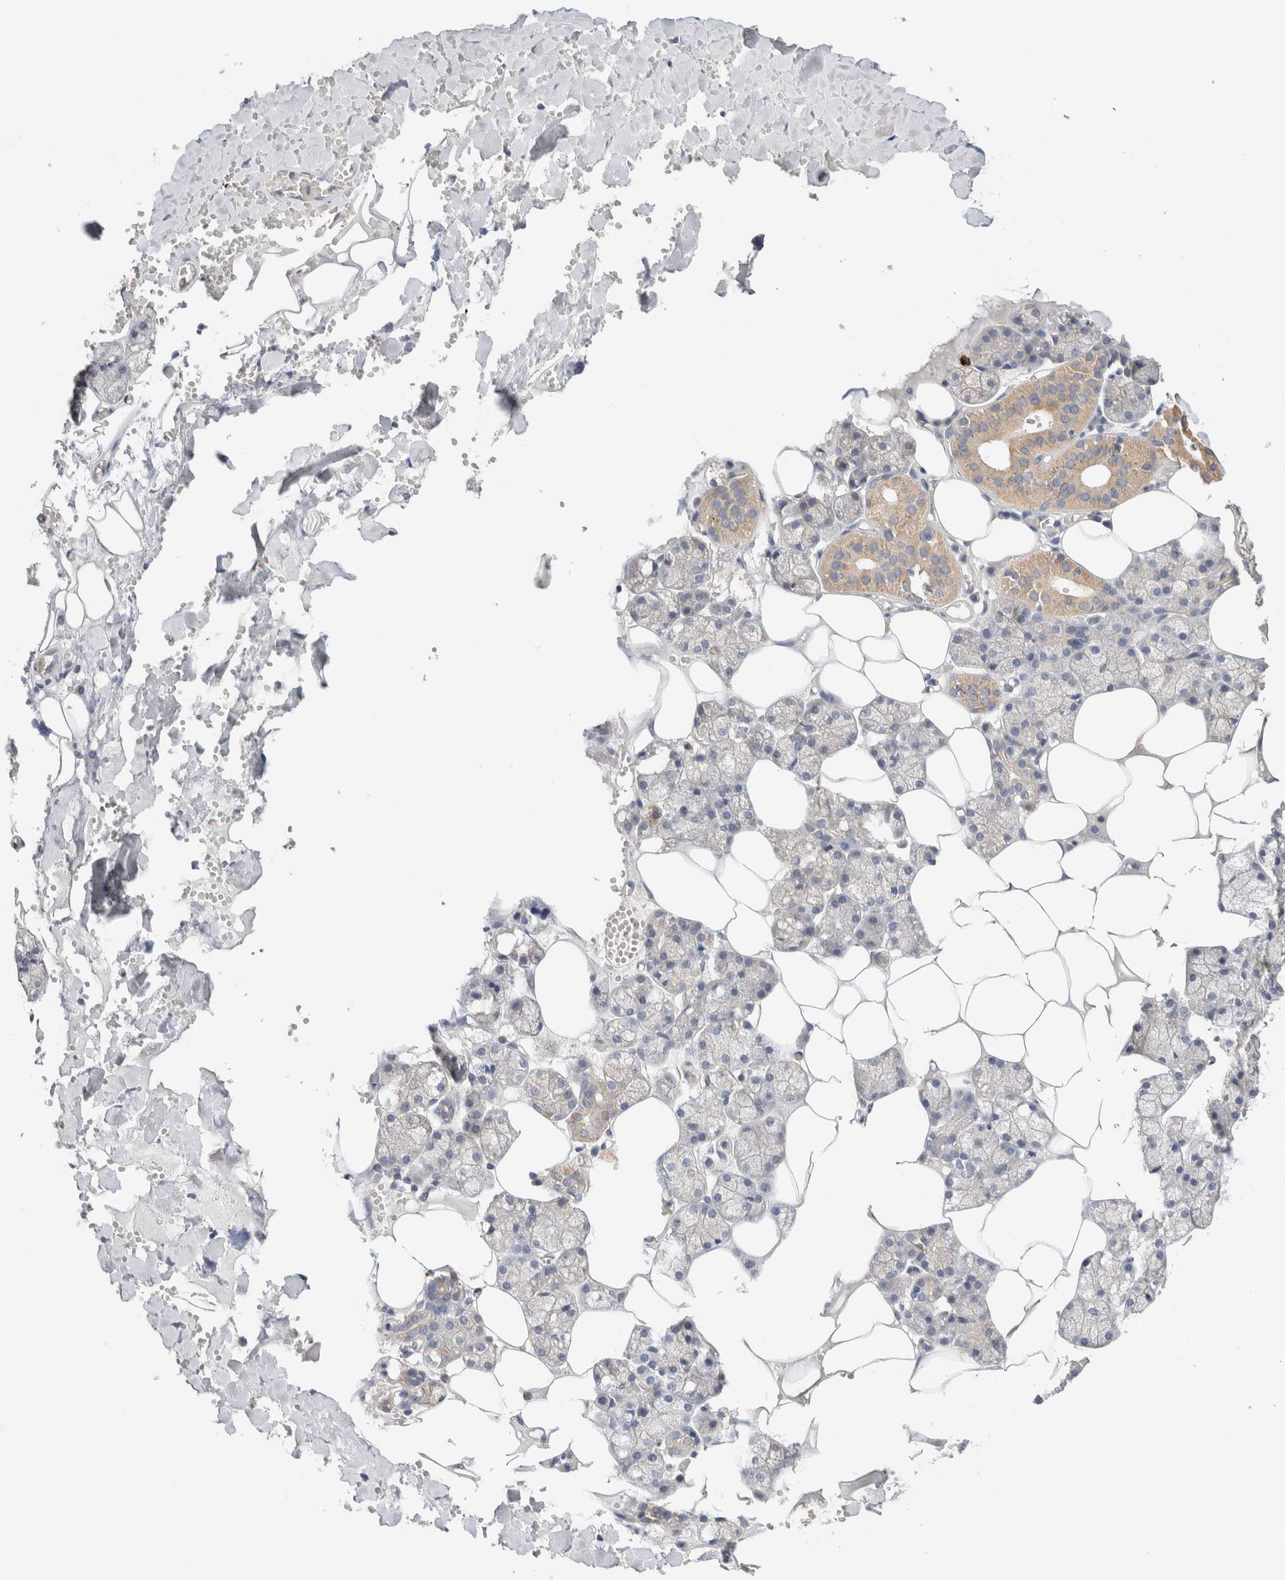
{"staining": {"intensity": "weak", "quantity": "<25%", "location": "cytoplasmic/membranous"}, "tissue": "salivary gland", "cell_type": "Glandular cells", "image_type": "normal", "snomed": [{"axis": "morphology", "description": "Normal tissue, NOS"}, {"axis": "topography", "description": "Salivary gland"}], "caption": "IHC of normal salivary gland demonstrates no expression in glandular cells. The staining was performed using DAB (3,3'-diaminobenzidine) to visualize the protein expression in brown, while the nuclei were stained in blue with hematoxylin (Magnification: 20x).", "gene": "B3GNTL1", "patient": {"sex": "male", "age": 62}}